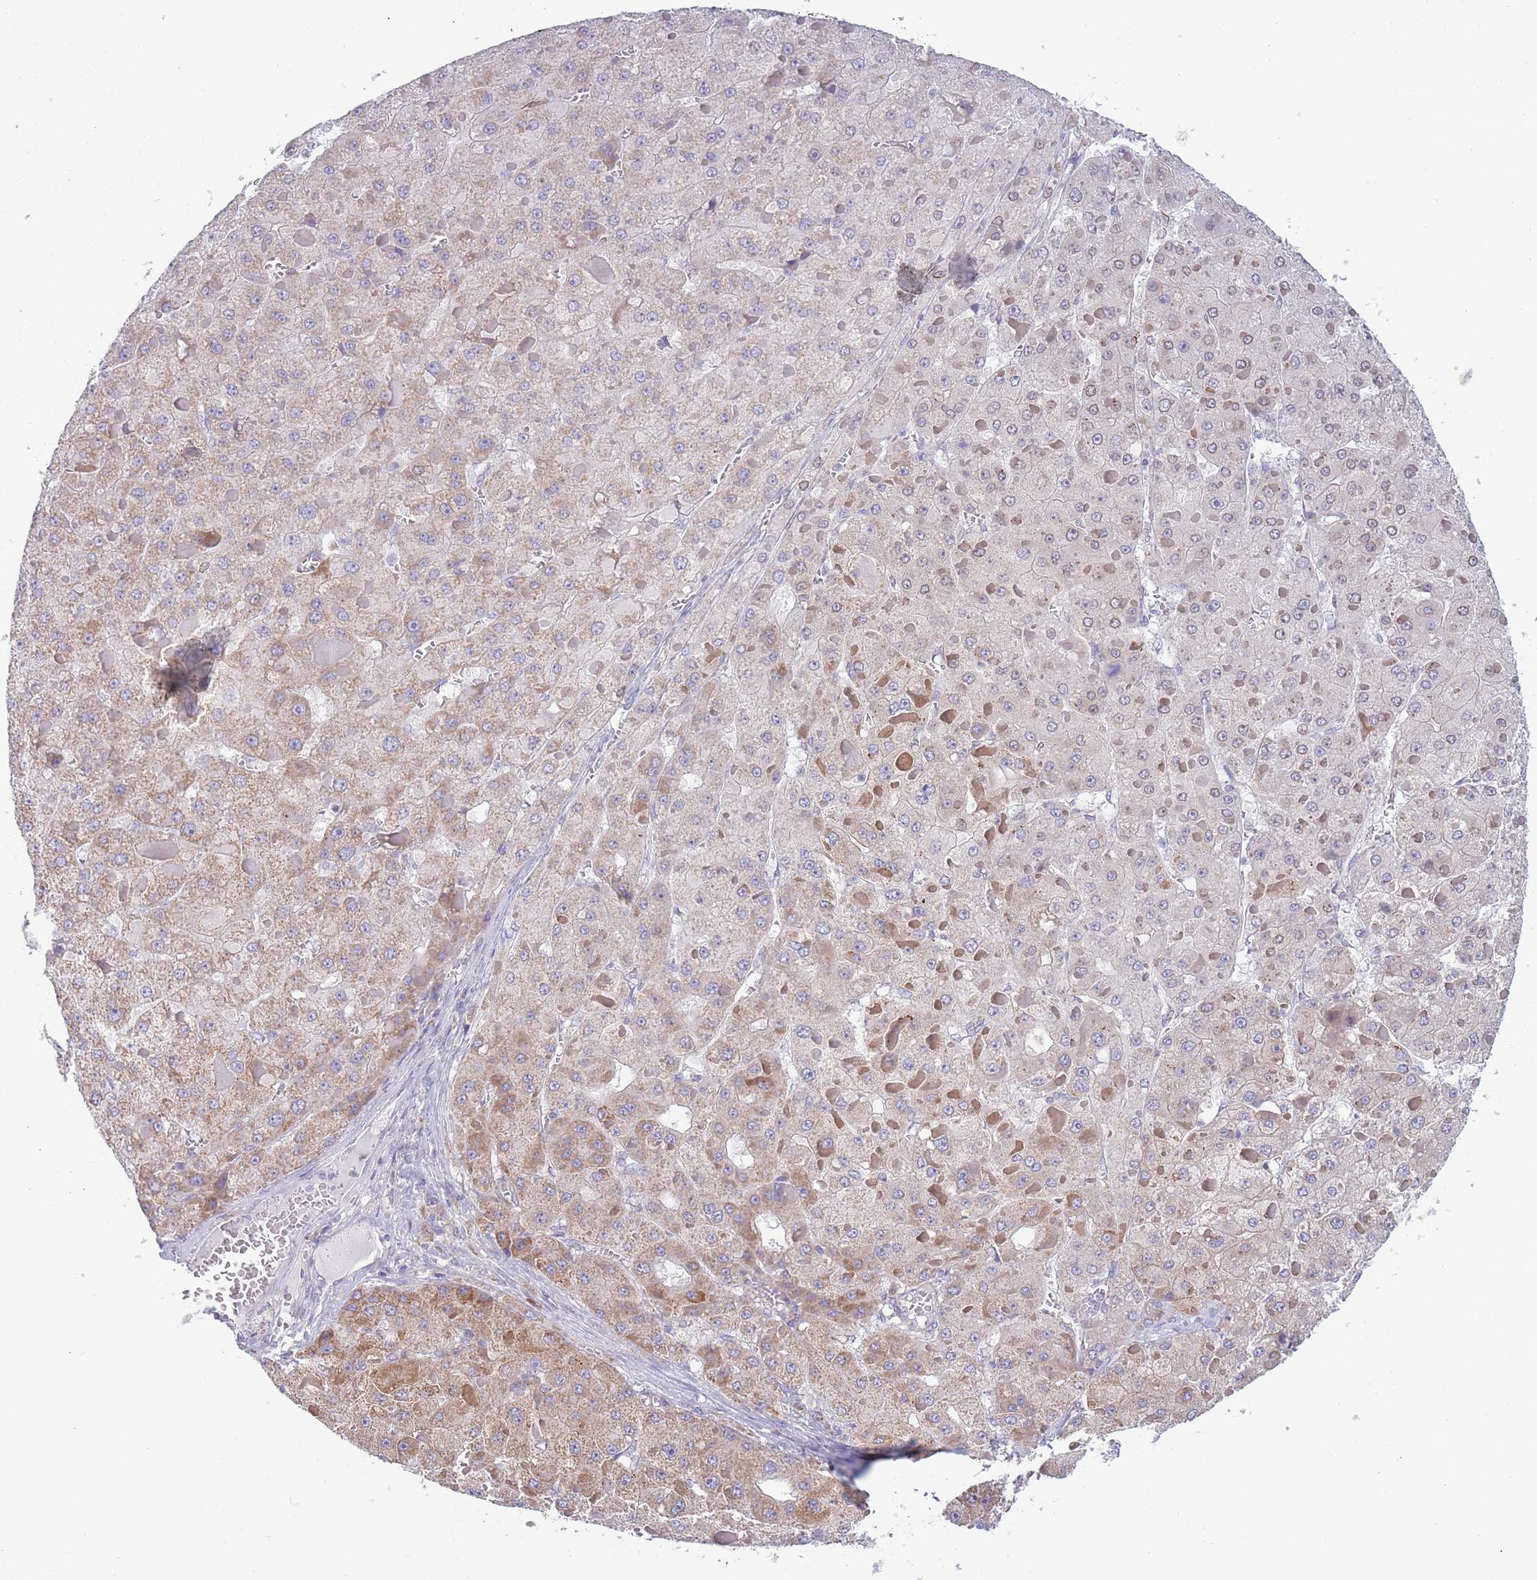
{"staining": {"intensity": "moderate", "quantity": "<25%", "location": "cytoplasmic/membranous"}, "tissue": "liver cancer", "cell_type": "Tumor cells", "image_type": "cancer", "snomed": [{"axis": "morphology", "description": "Carcinoma, Hepatocellular, NOS"}, {"axis": "topography", "description": "Liver"}], "caption": "Liver cancer stained with a protein marker displays moderate staining in tumor cells.", "gene": "PDHA1", "patient": {"sex": "female", "age": 73}}